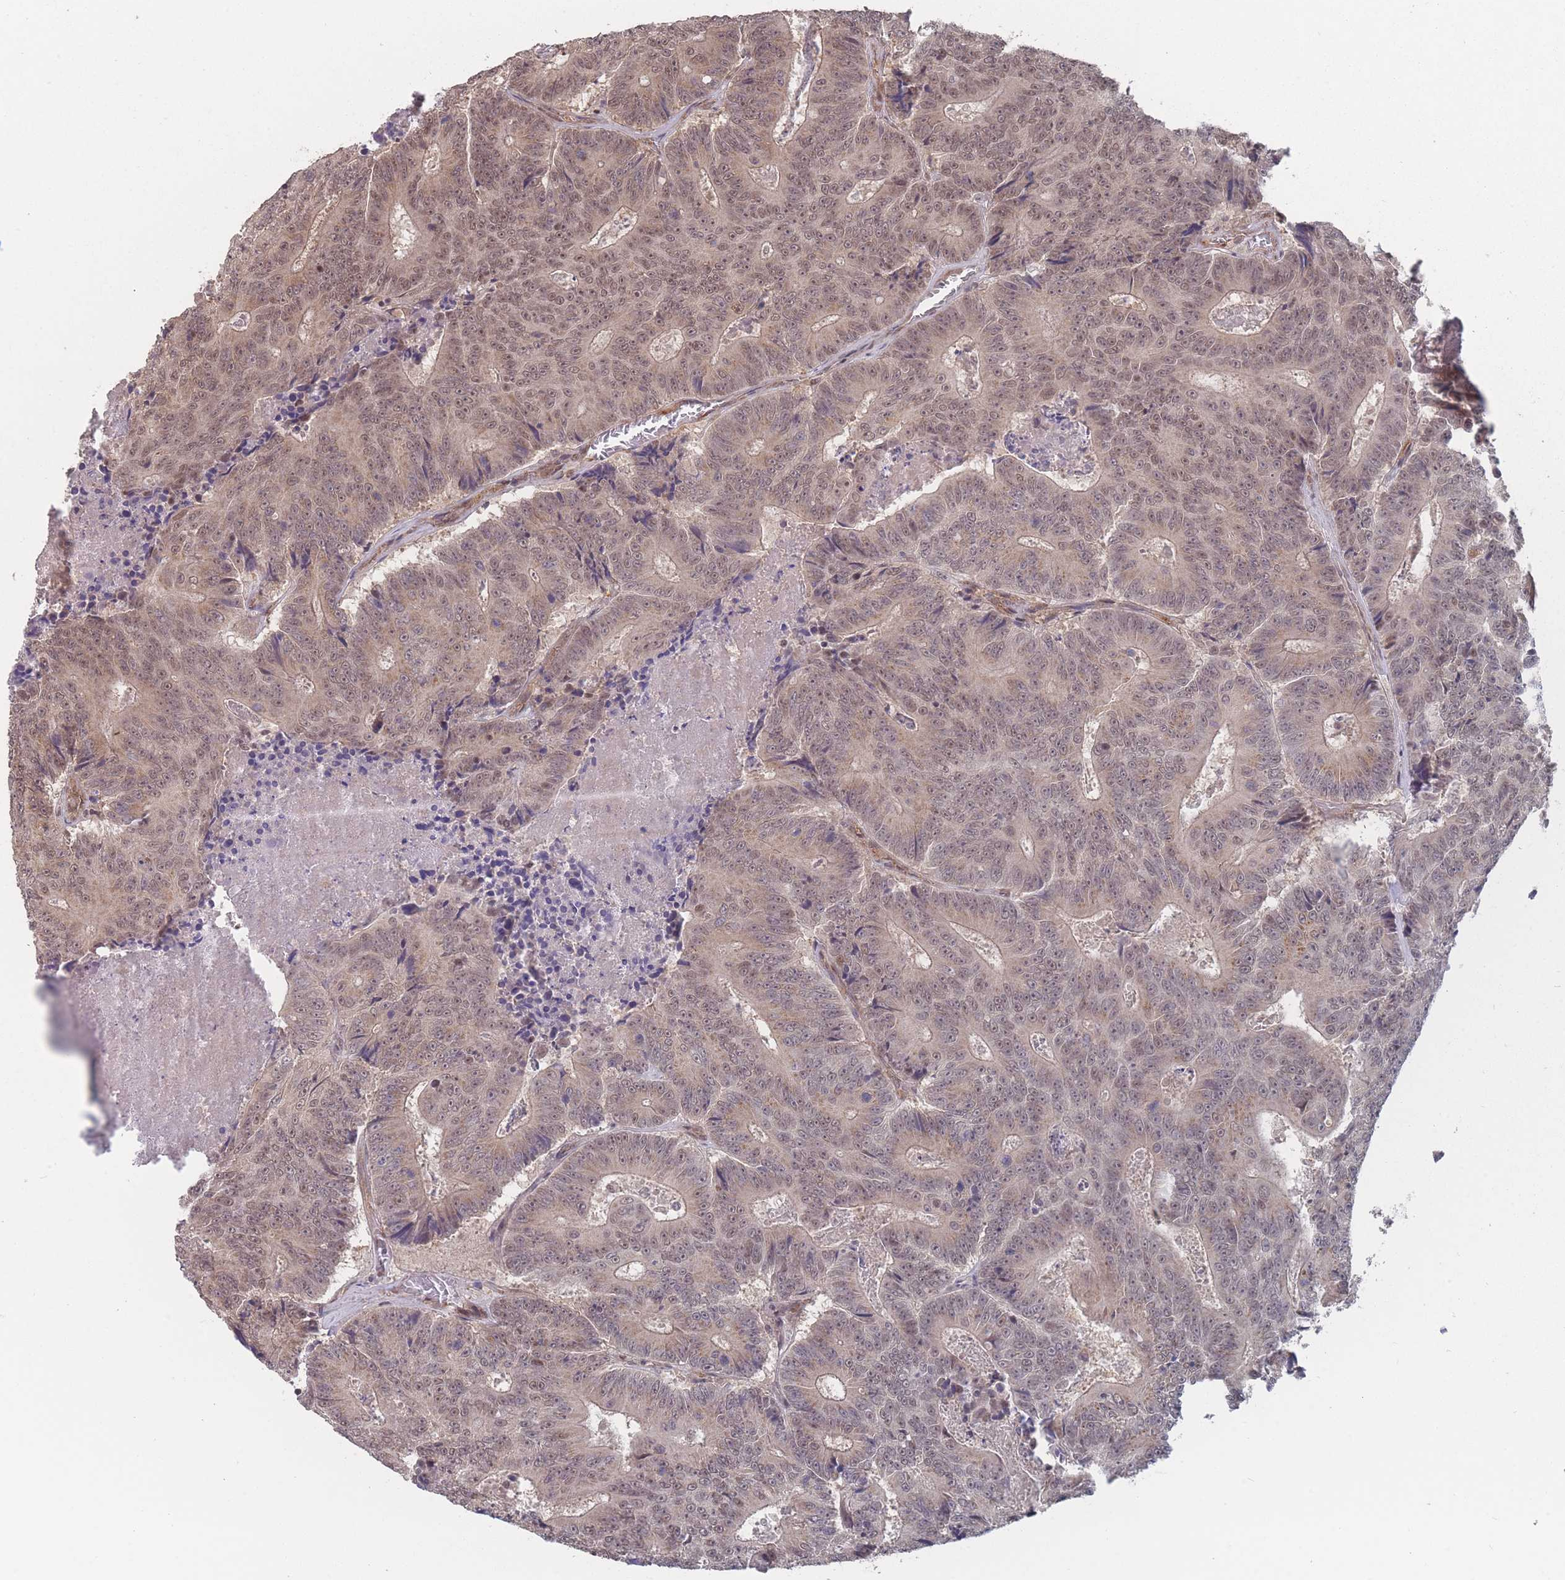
{"staining": {"intensity": "moderate", "quantity": ">75%", "location": "cytoplasmic/membranous,nuclear"}, "tissue": "colorectal cancer", "cell_type": "Tumor cells", "image_type": "cancer", "snomed": [{"axis": "morphology", "description": "Adenocarcinoma, NOS"}, {"axis": "topography", "description": "Colon"}], "caption": "DAB immunohistochemical staining of colorectal cancer demonstrates moderate cytoplasmic/membranous and nuclear protein staining in approximately >75% of tumor cells.", "gene": "CNTRL", "patient": {"sex": "male", "age": 83}}